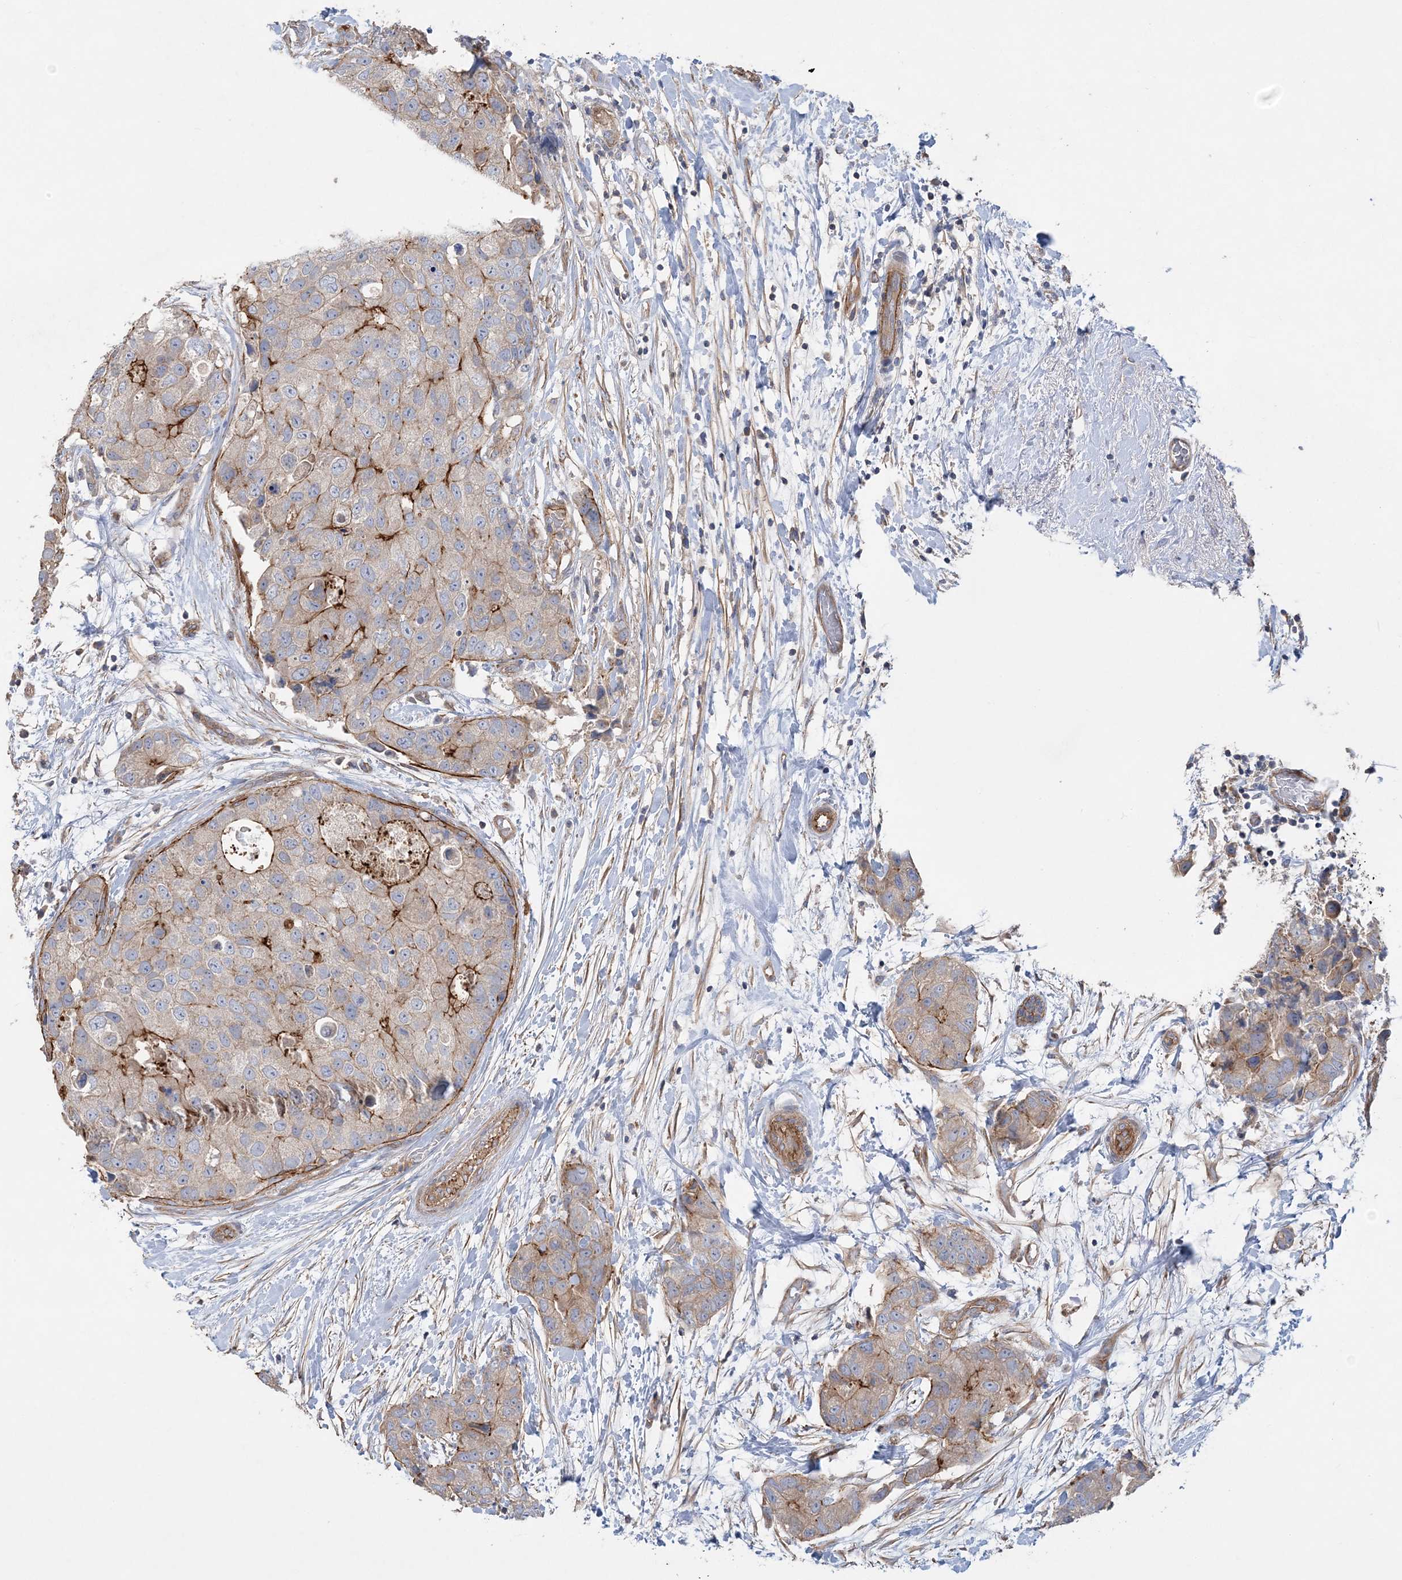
{"staining": {"intensity": "moderate", "quantity": "25%-75%", "location": "cytoplasmic/membranous"}, "tissue": "breast cancer", "cell_type": "Tumor cells", "image_type": "cancer", "snomed": [{"axis": "morphology", "description": "Duct carcinoma"}, {"axis": "topography", "description": "Breast"}], "caption": "Breast cancer (intraductal carcinoma) stained with a brown dye displays moderate cytoplasmic/membranous positive staining in approximately 25%-75% of tumor cells.", "gene": "PIGC", "patient": {"sex": "female", "age": 62}}